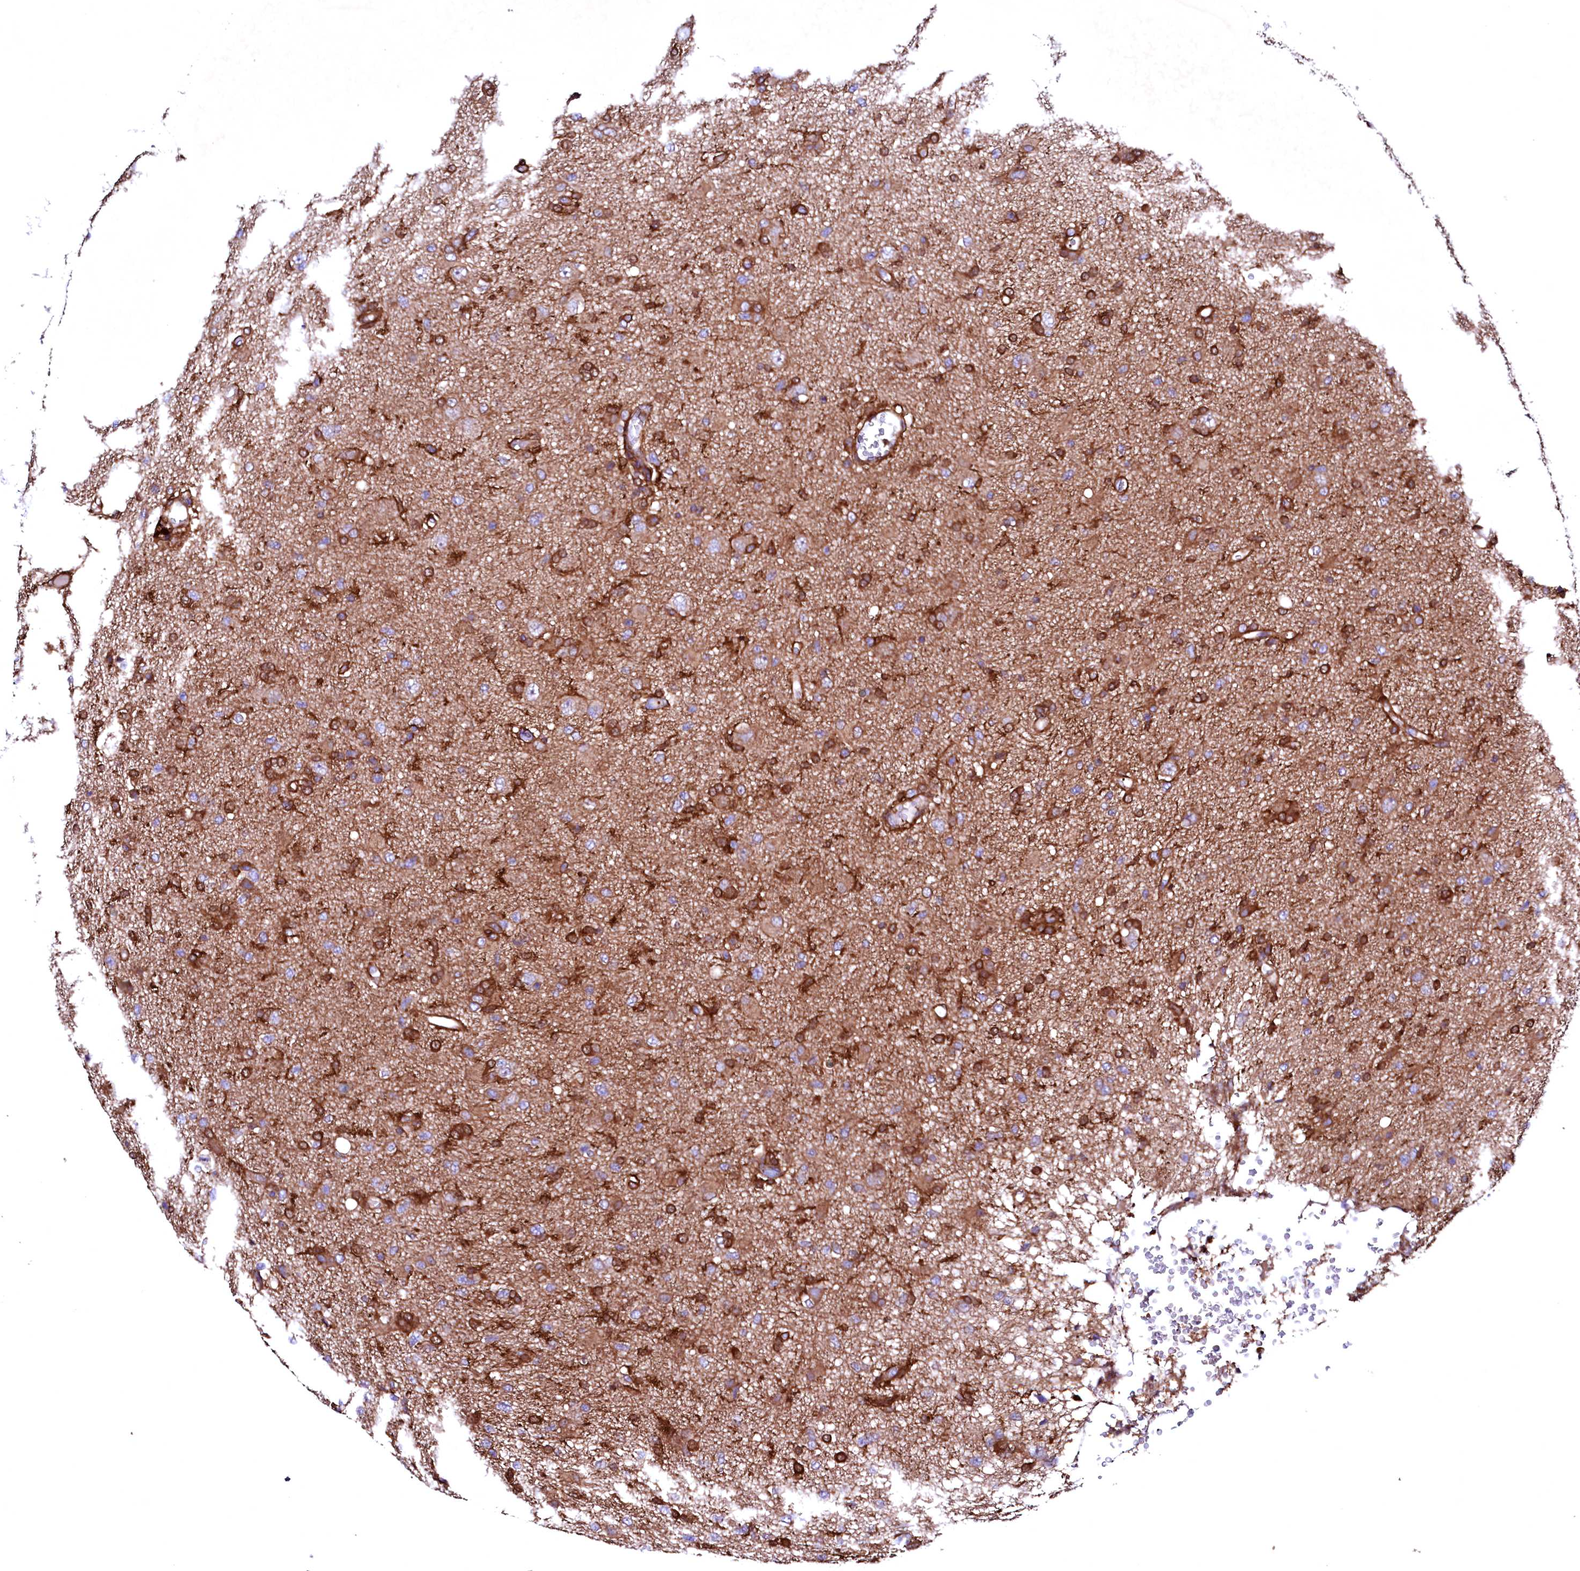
{"staining": {"intensity": "moderate", "quantity": "25%-75%", "location": "cytoplasmic/membranous"}, "tissue": "glioma", "cell_type": "Tumor cells", "image_type": "cancer", "snomed": [{"axis": "morphology", "description": "Glioma, malignant, High grade"}, {"axis": "topography", "description": "Brain"}], "caption": "A brown stain labels moderate cytoplasmic/membranous positivity of a protein in malignant high-grade glioma tumor cells. The staining is performed using DAB brown chromogen to label protein expression. The nuclei are counter-stained blue using hematoxylin.", "gene": "STAMBPL1", "patient": {"sex": "female", "age": 57}}